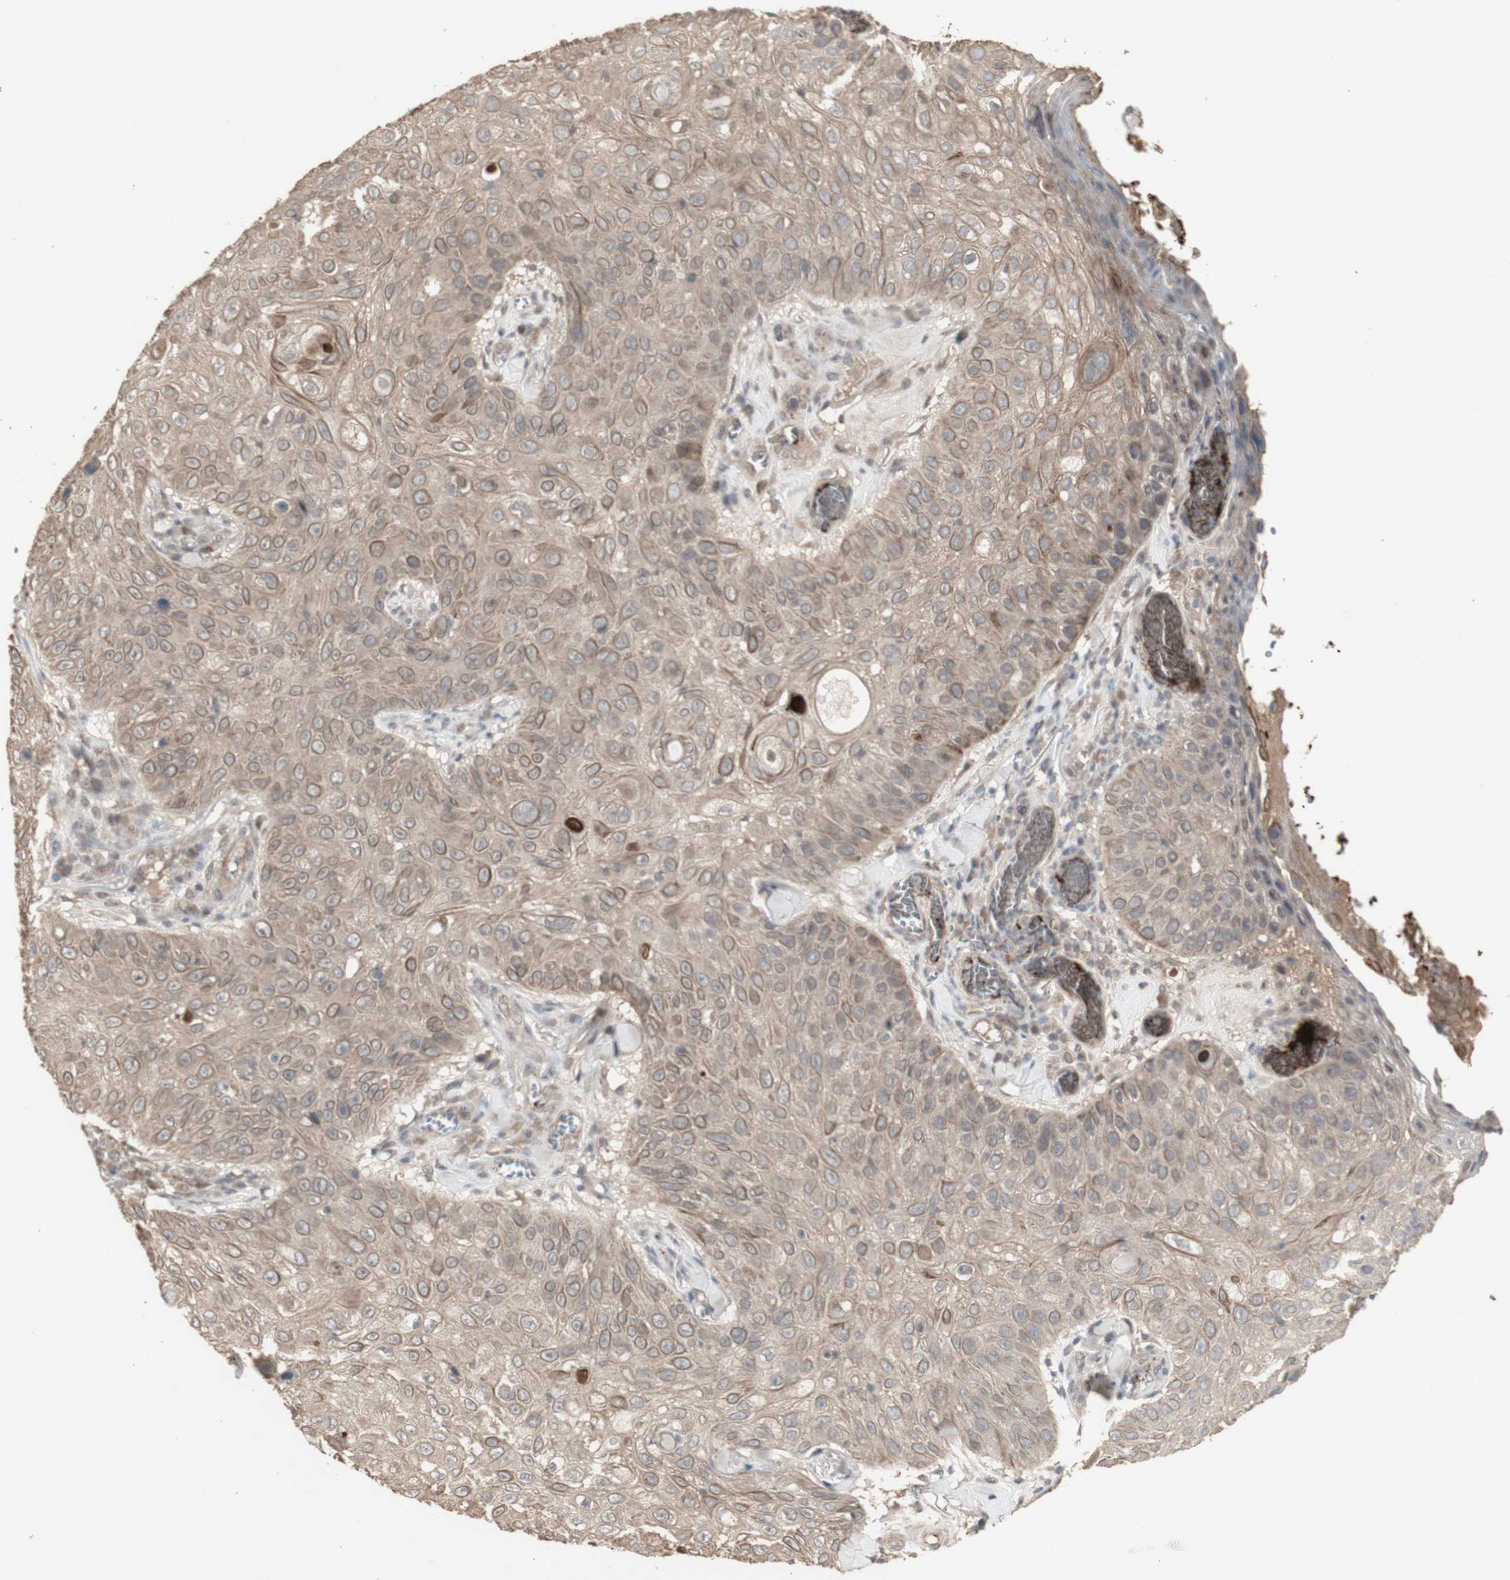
{"staining": {"intensity": "weak", "quantity": ">75%", "location": "cytoplasmic/membranous"}, "tissue": "skin cancer", "cell_type": "Tumor cells", "image_type": "cancer", "snomed": [{"axis": "morphology", "description": "Squamous cell carcinoma, NOS"}, {"axis": "topography", "description": "Skin"}], "caption": "DAB (3,3'-diaminobenzidine) immunohistochemical staining of human squamous cell carcinoma (skin) shows weak cytoplasmic/membranous protein expression in about >75% of tumor cells.", "gene": "ALOX12", "patient": {"sex": "male", "age": 86}}